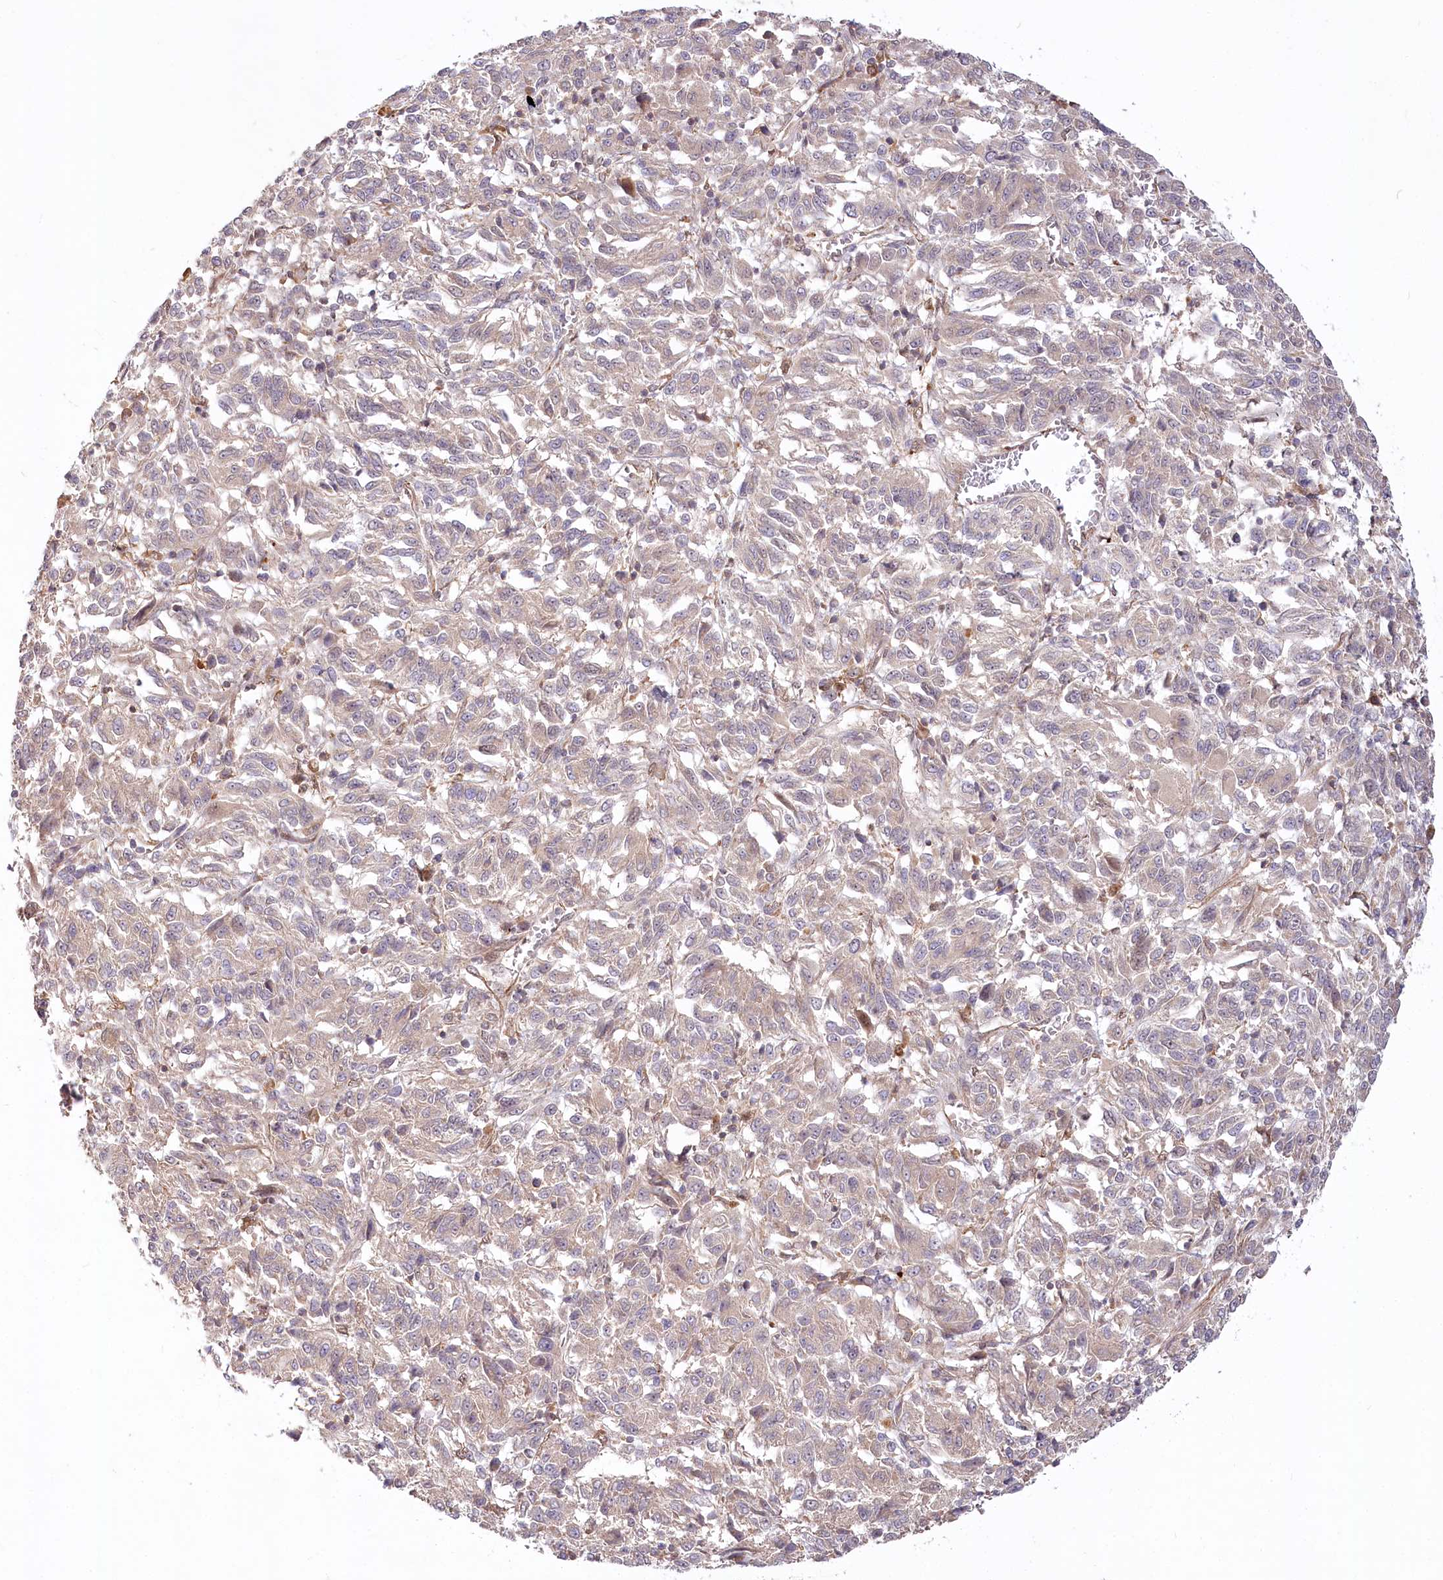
{"staining": {"intensity": "weak", "quantity": "<25%", "location": "cytoplasmic/membranous"}, "tissue": "melanoma", "cell_type": "Tumor cells", "image_type": "cancer", "snomed": [{"axis": "morphology", "description": "Malignant melanoma, Metastatic site"}, {"axis": "topography", "description": "Lung"}], "caption": "An IHC micrograph of malignant melanoma (metastatic site) is shown. There is no staining in tumor cells of malignant melanoma (metastatic site). (Immunohistochemistry, brightfield microscopy, high magnification).", "gene": "CEP70", "patient": {"sex": "male", "age": 64}}